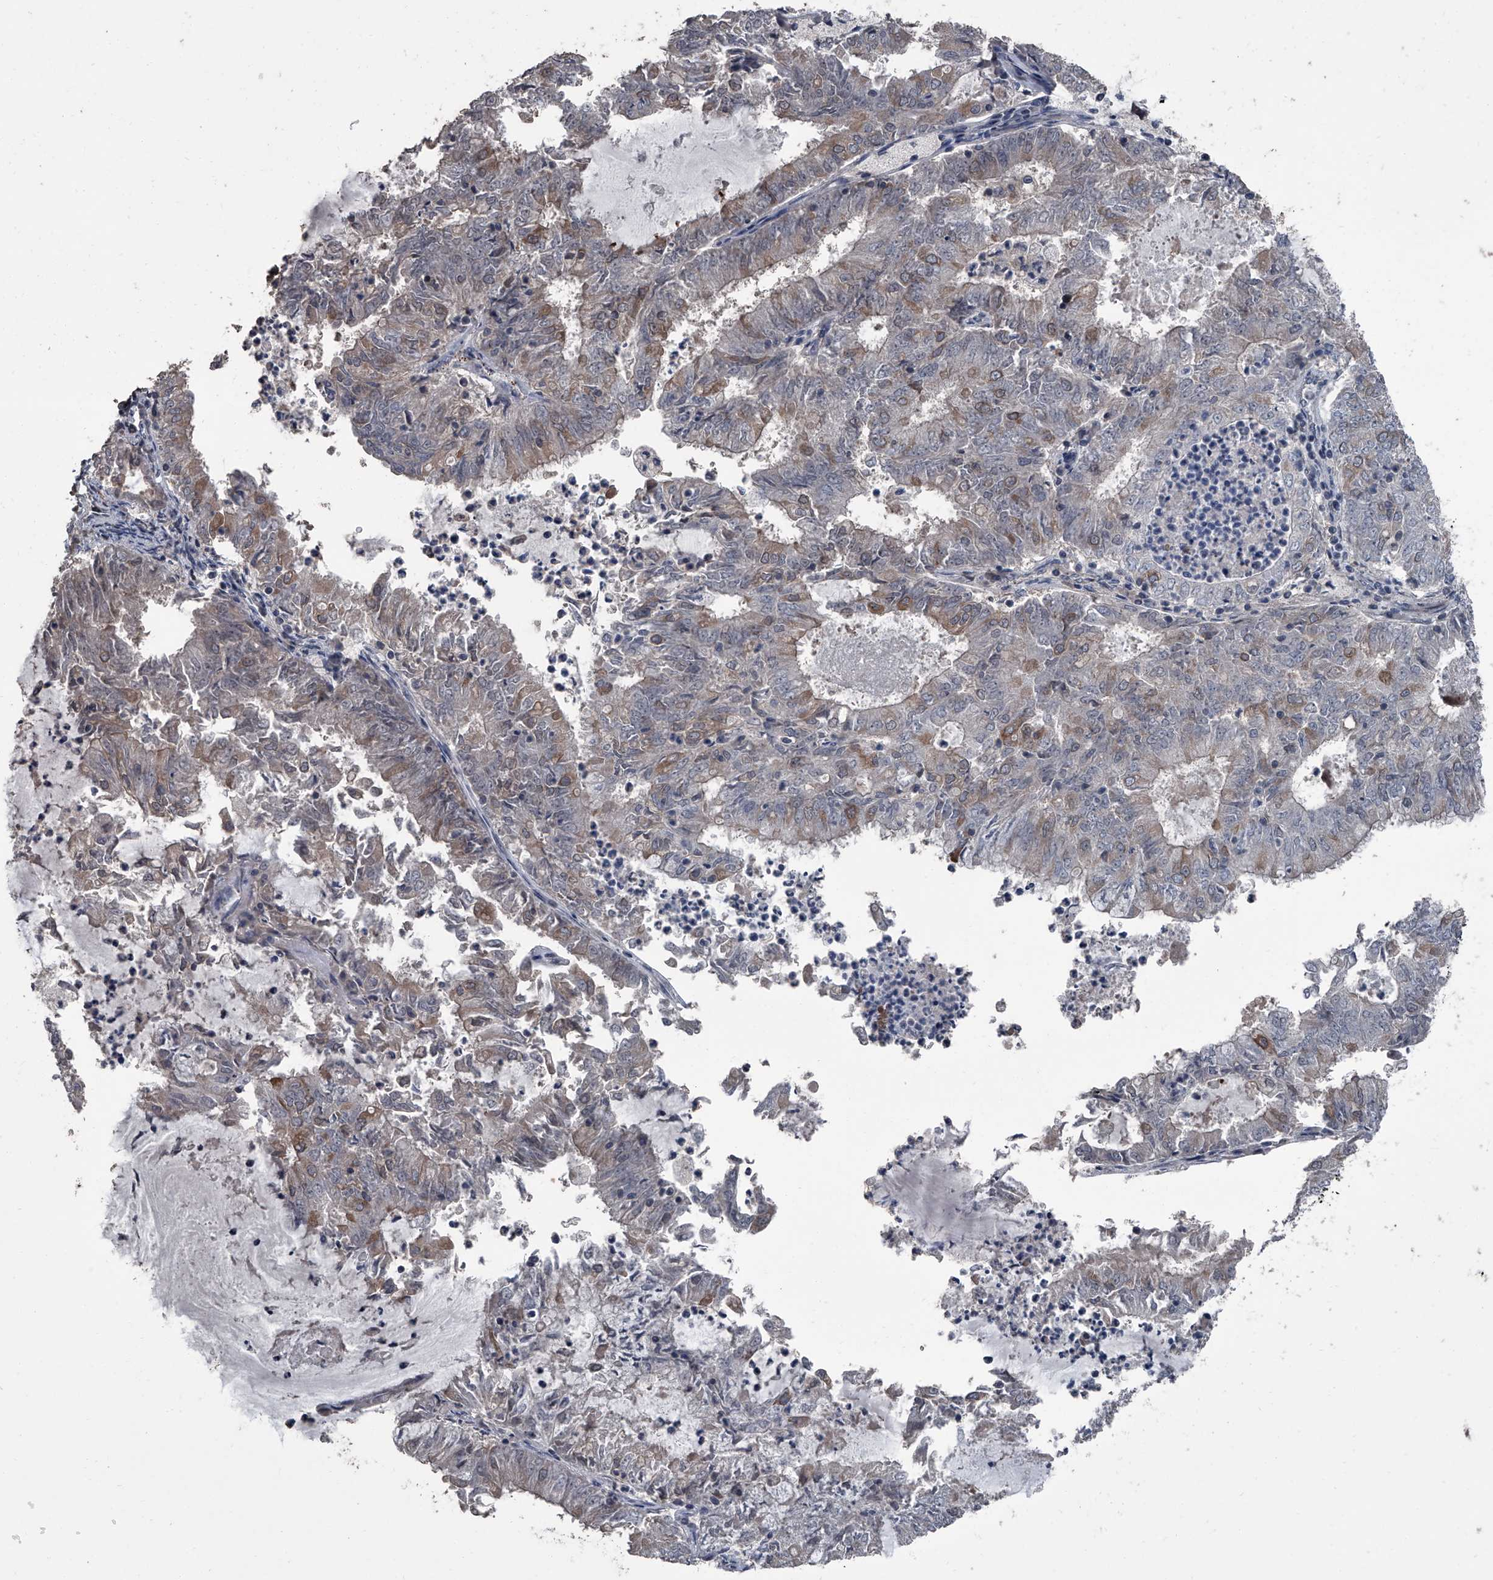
{"staining": {"intensity": "weak", "quantity": "<25%", "location": "cytoplasmic/membranous,nuclear"}, "tissue": "endometrial cancer", "cell_type": "Tumor cells", "image_type": "cancer", "snomed": [{"axis": "morphology", "description": "Adenocarcinoma, NOS"}, {"axis": "topography", "description": "Endometrium"}], "caption": "Protein analysis of adenocarcinoma (endometrial) shows no significant expression in tumor cells.", "gene": "OARD1", "patient": {"sex": "female", "age": 57}}